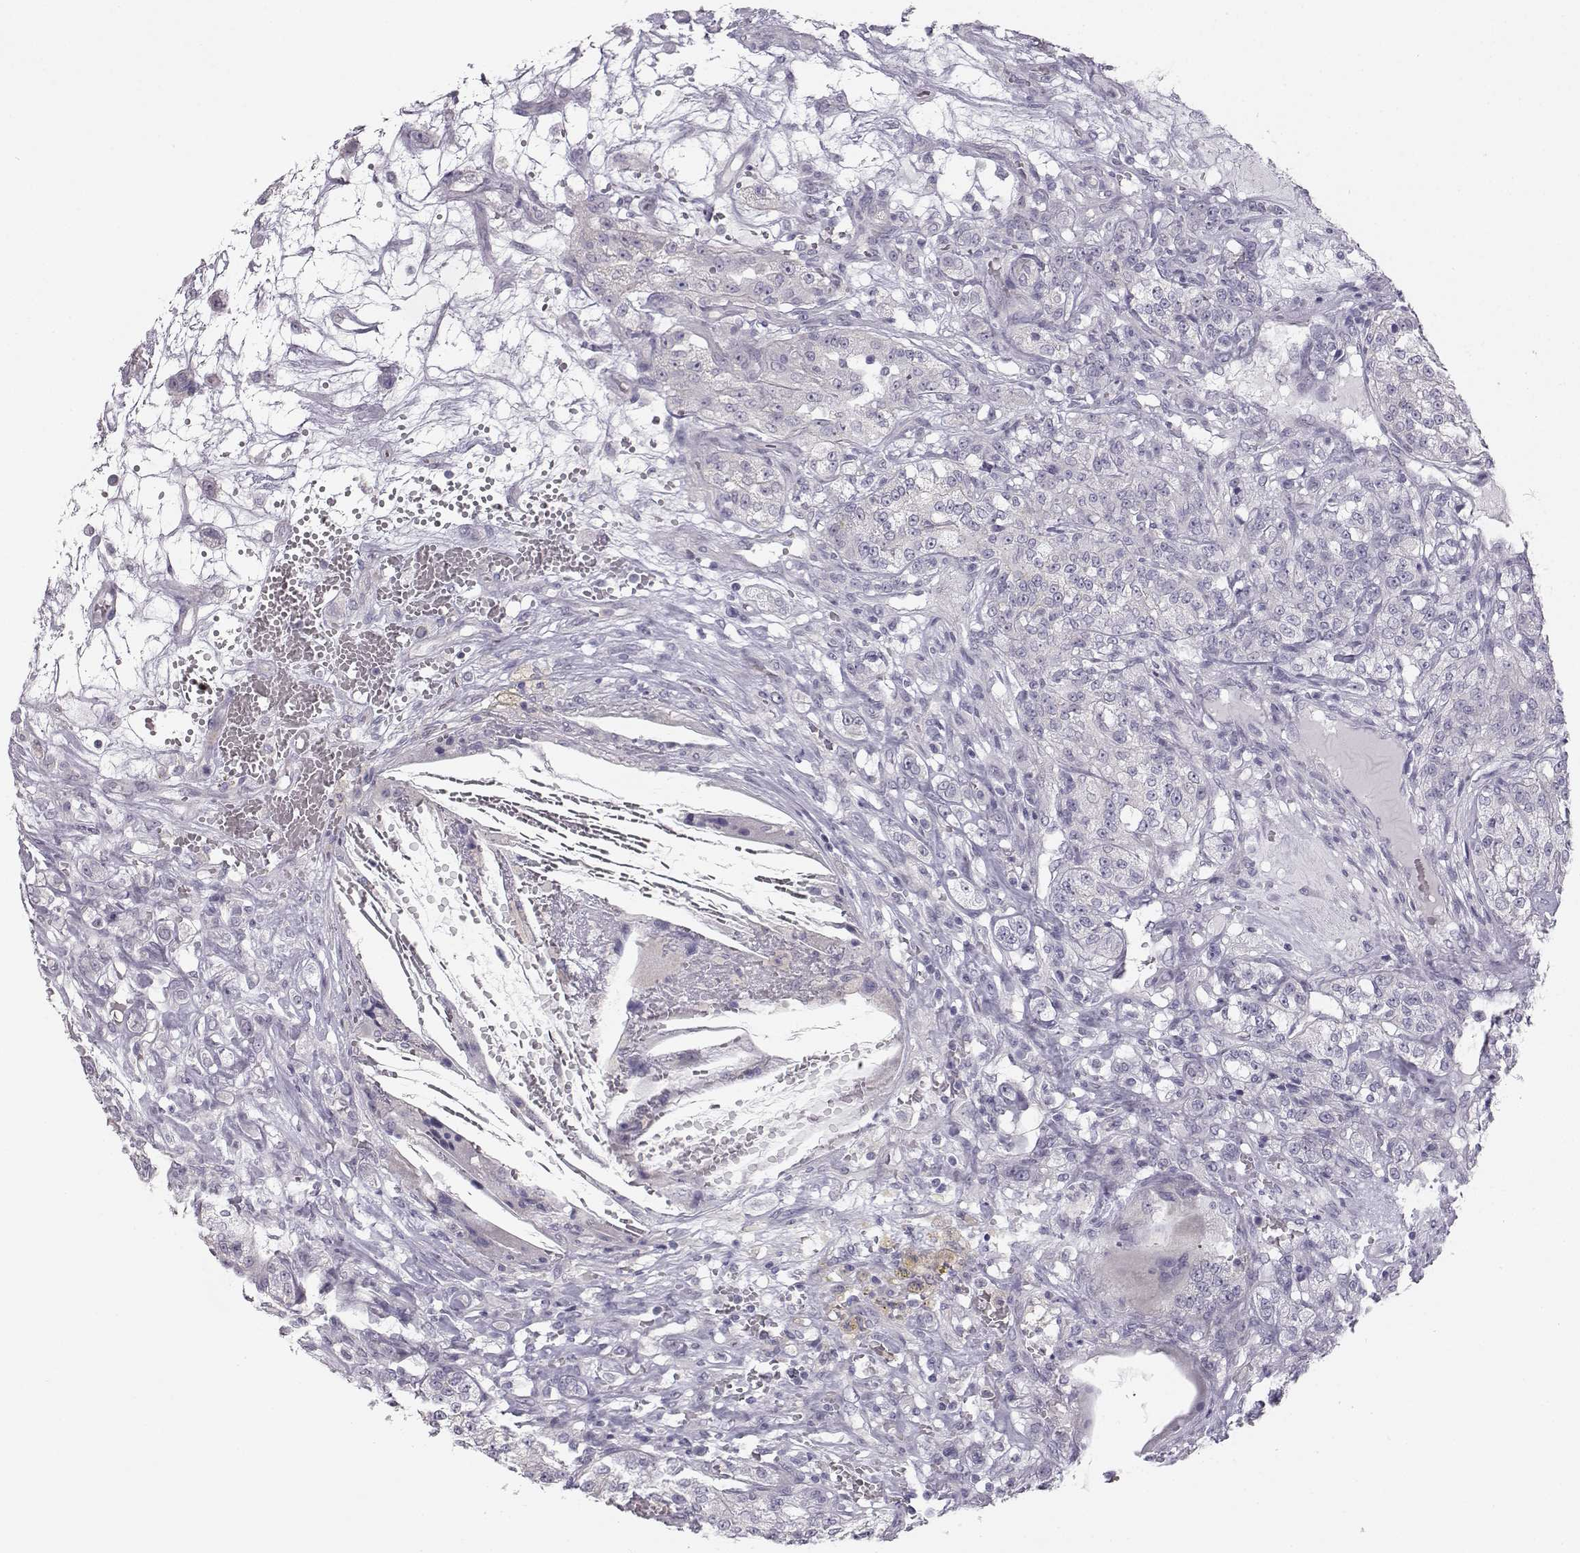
{"staining": {"intensity": "negative", "quantity": "none", "location": "none"}, "tissue": "renal cancer", "cell_type": "Tumor cells", "image_type": "cancer", "snomed": [{"axis": "morphology", "description": "Adenocarcinoma, NOS"}, {"axis": "topography", "description": "Kidney"}], "caption": "A photomicrograph of human renal cancer (adenocarcinoma) is negative for staining in tumor cells. (DAB (3,3'-diaminobenzidine) immunohistochemistry (IHC), high magnification).", "gene": "MYCBPAP", "patient": {"sex": "female", "age": 63}}